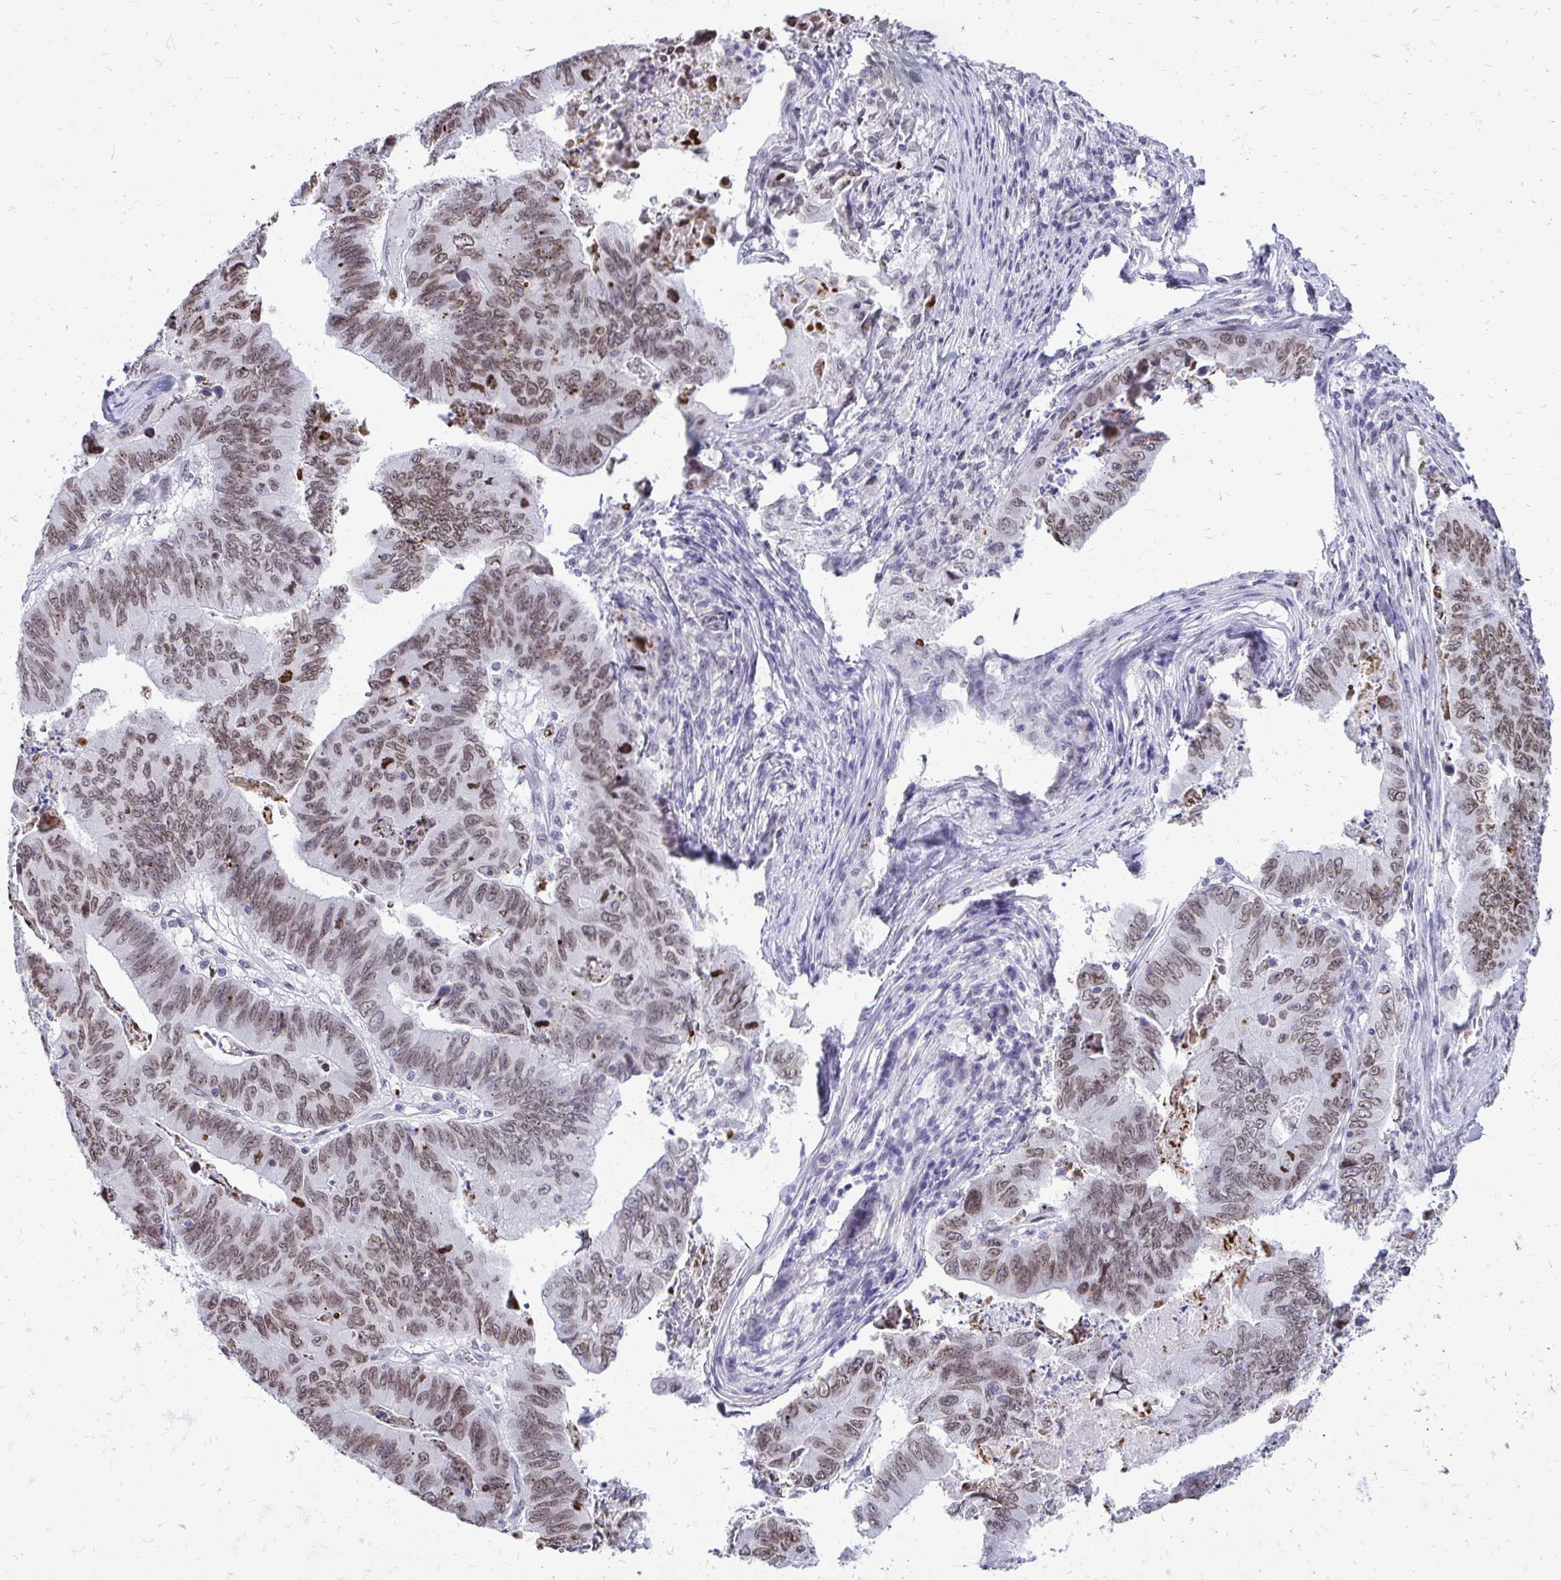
{"staining": {"intensity": "moderate", "quantity": ">75%", "location": "nuclear"}, "tissue": "stomach cancer", "cell_type": "Tumor cells", "image_type": "cancer", "snomed": [{"axis": "morphology", "description": "Adenocarcinoma, NOS"}, {"axis": "topography", "description": "Stomach, lower"}], "caption": "Human stomach cancer (adenocarcinoma) stained for a protein (brown) displays moderate nuclear positive positivity in about >75% of tumor cells.", "gene": "BANF1", "patient": {"sex": "male", "age": 77}}